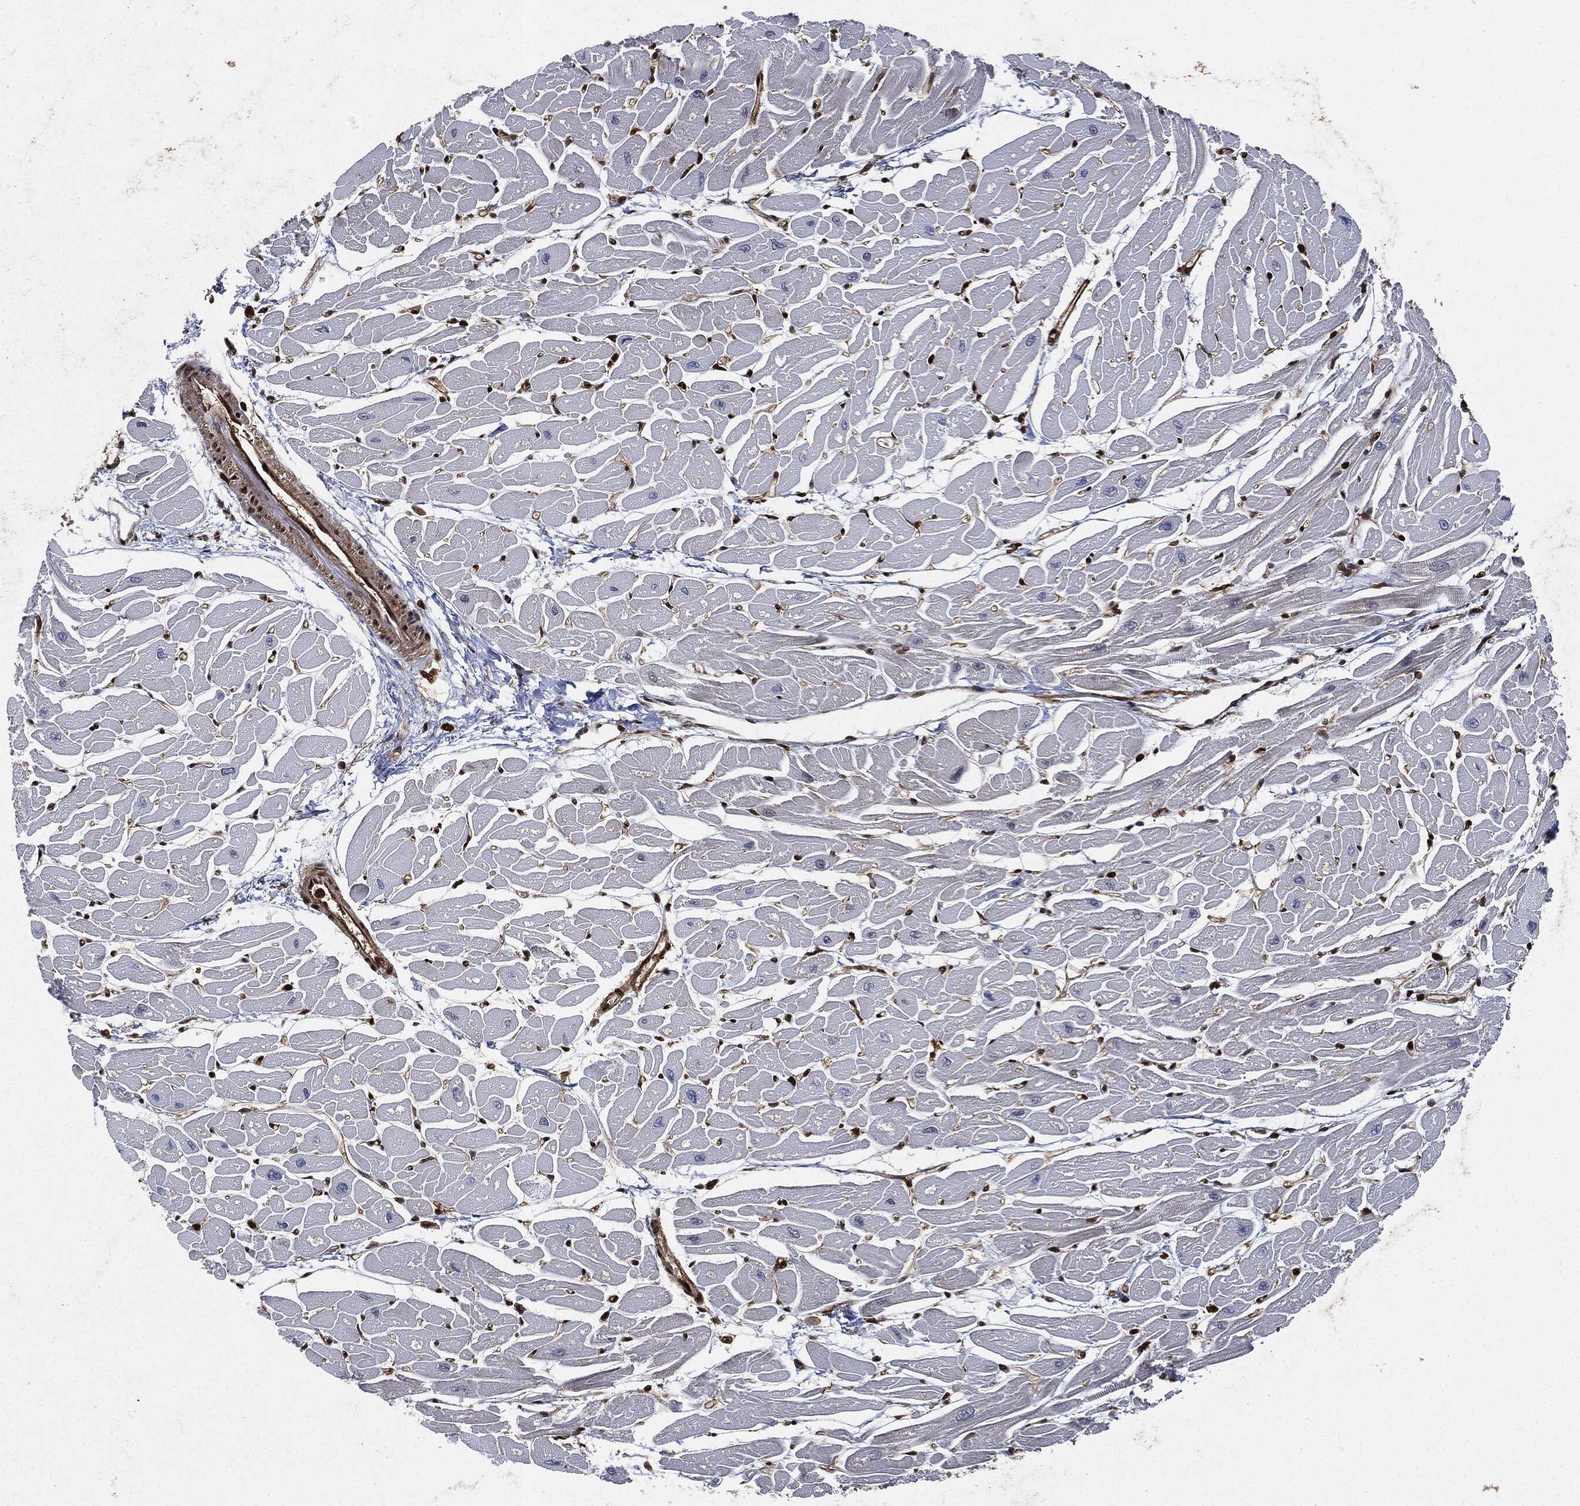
{"staining": {"intensity": "moderate", "quantity": "25%-75%", "location": "cytoplasmic/membranous"}, "tissue": "heart muscle", "cell_type": "Cardiomyocytes", "image_type": "normal", "snomed": [{"axis": "morphology", "description": "Normal tissue, NOS"}, {"axis": "topography", "description": "Heart"}], "caption": "Immunohistochemical staining of benign human heart muscle exhibits medium levels of moderate cytoplasmic/membranous positivity in approximately 25%-75% of cardiomyocytes. (DAB (3,3'-diaminobenzidine) IHC with brightfield microscopy, high magnification).", "gene": "YWHAB", "patient": {"sex": "male", "age": 57}}